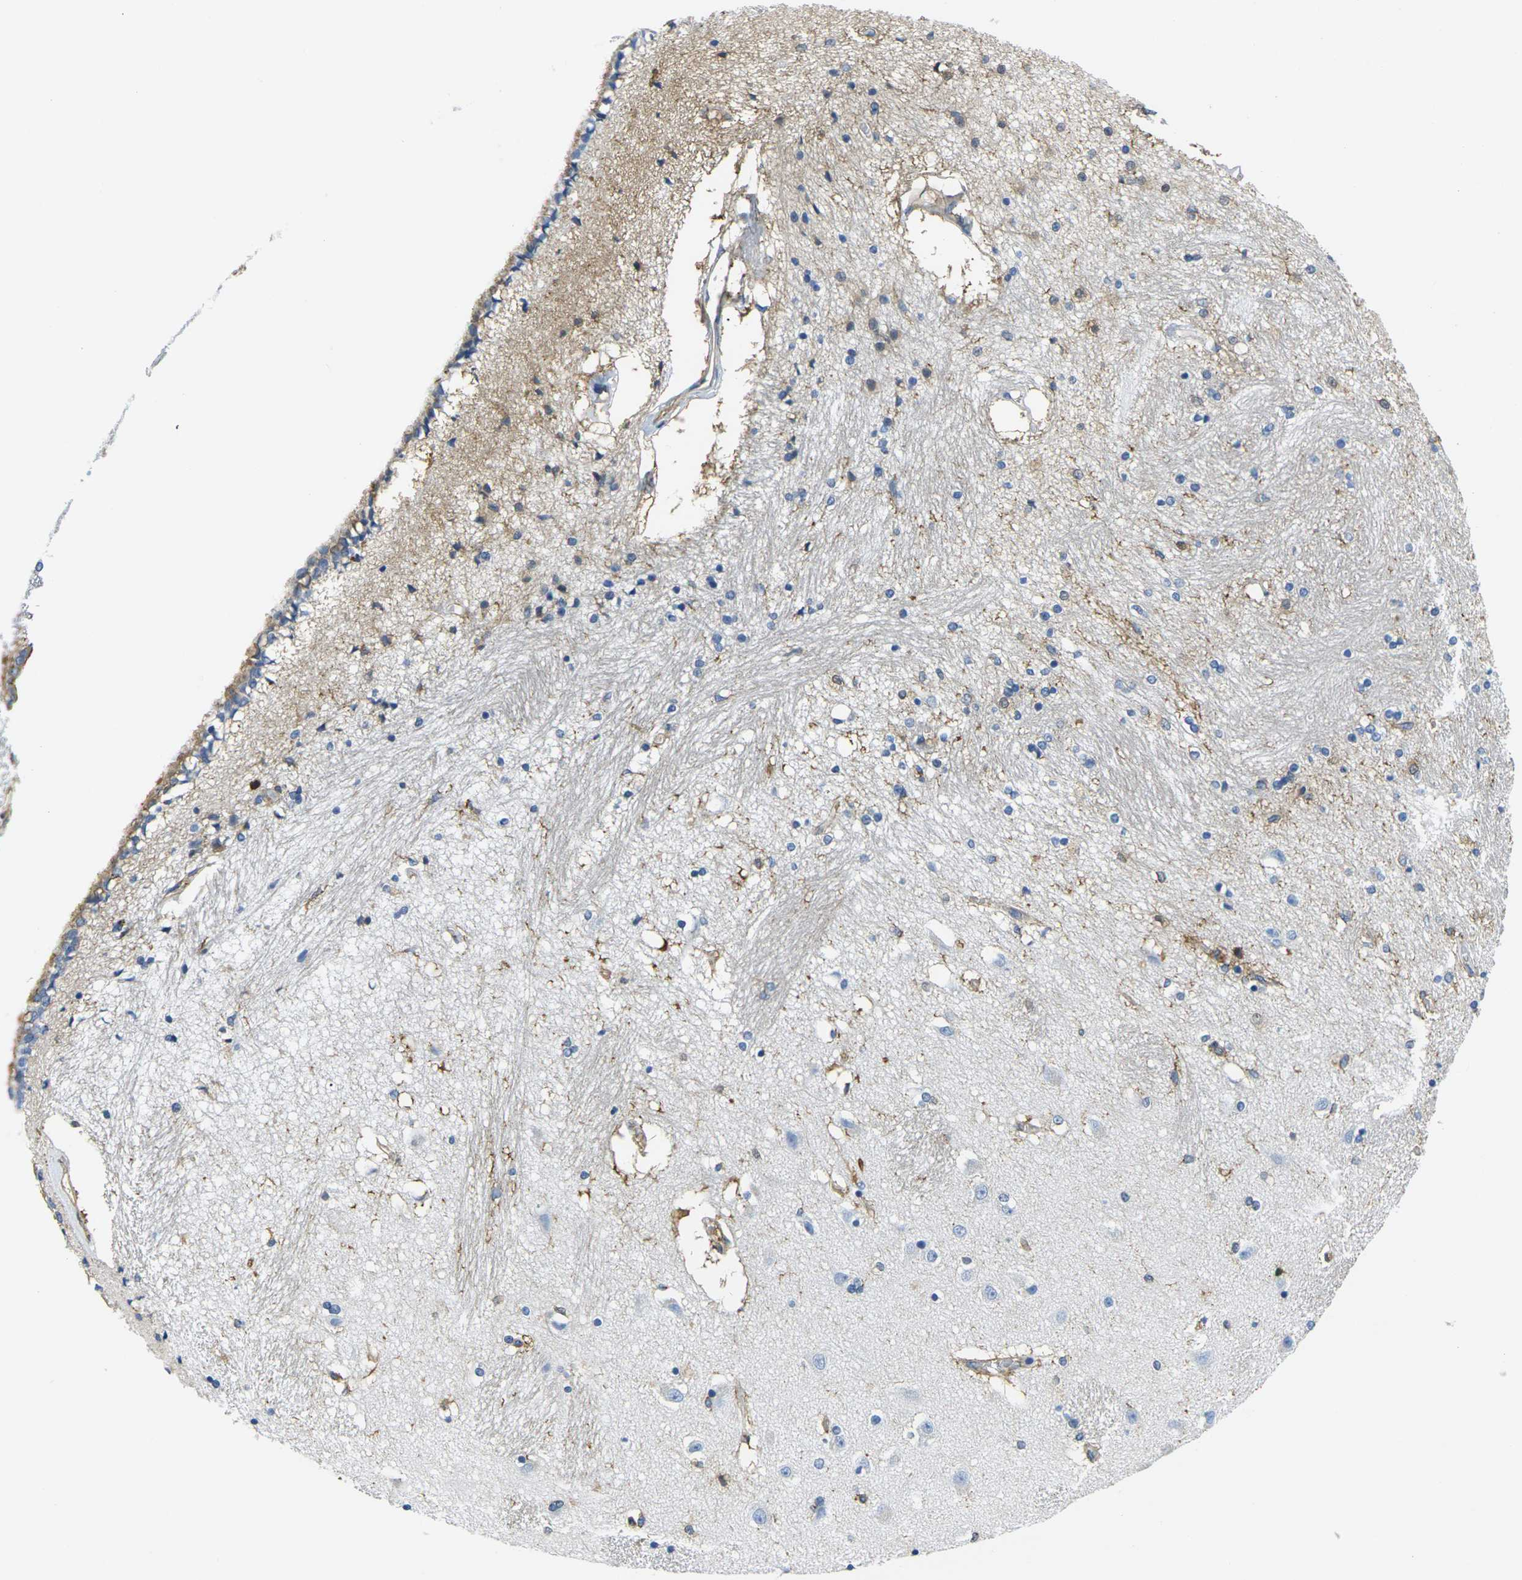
{"staining": {"intensity": "moderate", "quantity": "<25%", "location": "cytoplasmic/membranous"}, "tissue": "hippocampus", "cell_type": "Glial cells", "image_type": "normal", "snomed": [{"axis": "morphology", "description": "Normal tissue, NOS"}, {"axis": "topography", "description": "Hippocampus"}], "caption": "Hippocampus stained with immunohistochemistry shows moderate cytoplasmic/membranous expression in approximately <25% of glial cells. The protein is stained brown, and the nuclei are stained in blue (DAB (3,3'-diaminobenzidine) IHC with brightfield microscopy, high magnification).", "gene": "FAM110D", "patient": {"sex": "female", "age": 54}}